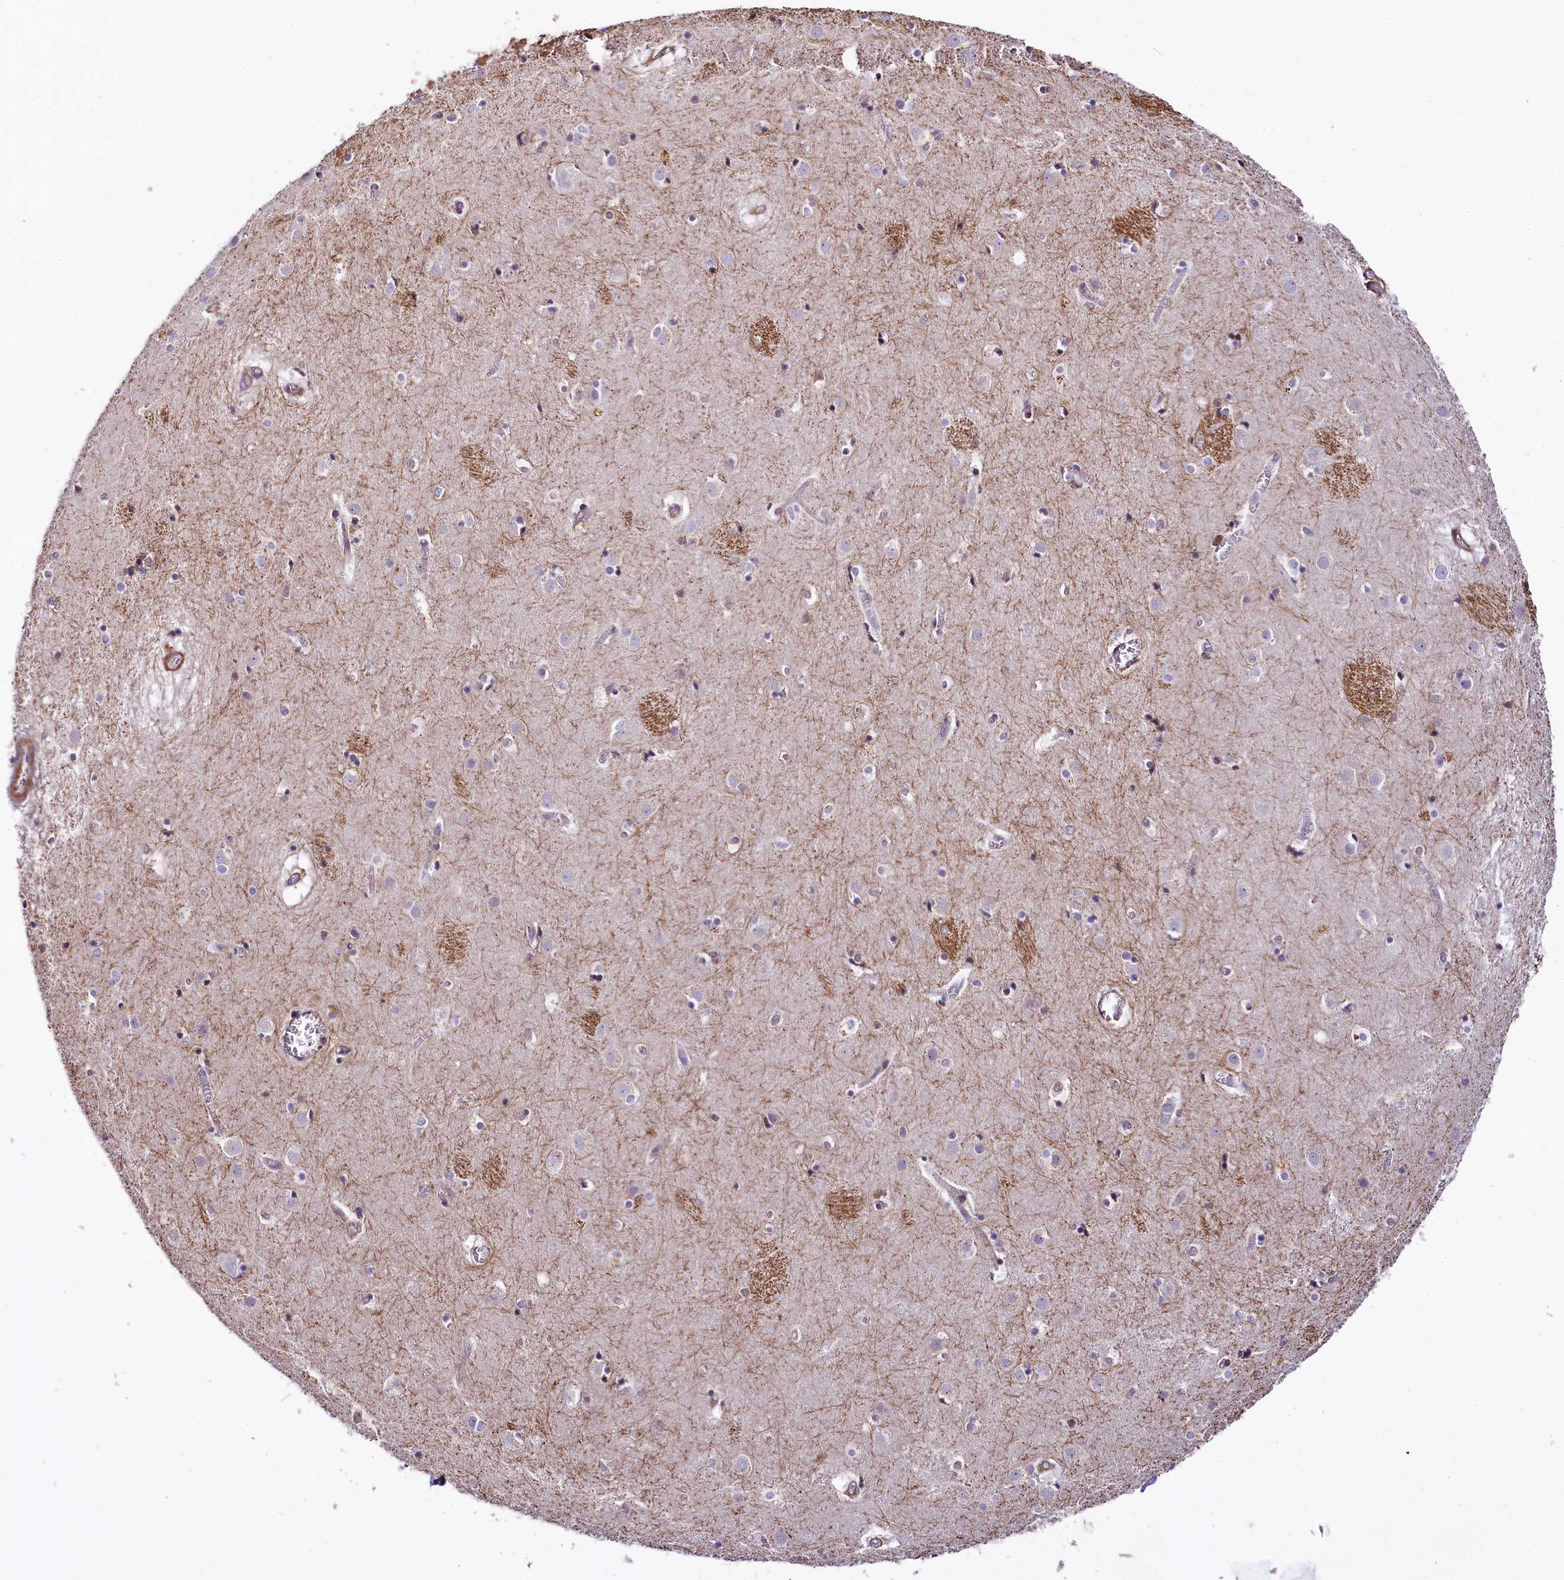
{"staining": {"intensity": "negative", "quantity": "none", "location": "none"}, "tissue": "caudate", "cell_type": "Glial cells", "image_type": "normal", "snomed": [{"axis": "morphology", "description": "Normal tissue, NOS"}, {"axis": "topography", "description": "Lateral ventricle wall"}], "caption": "The histopathology image reveals no staining of glial cells in benign caudate.", "gene": "FCHSD2", "patient": {"sex": "male", "age": 70}}